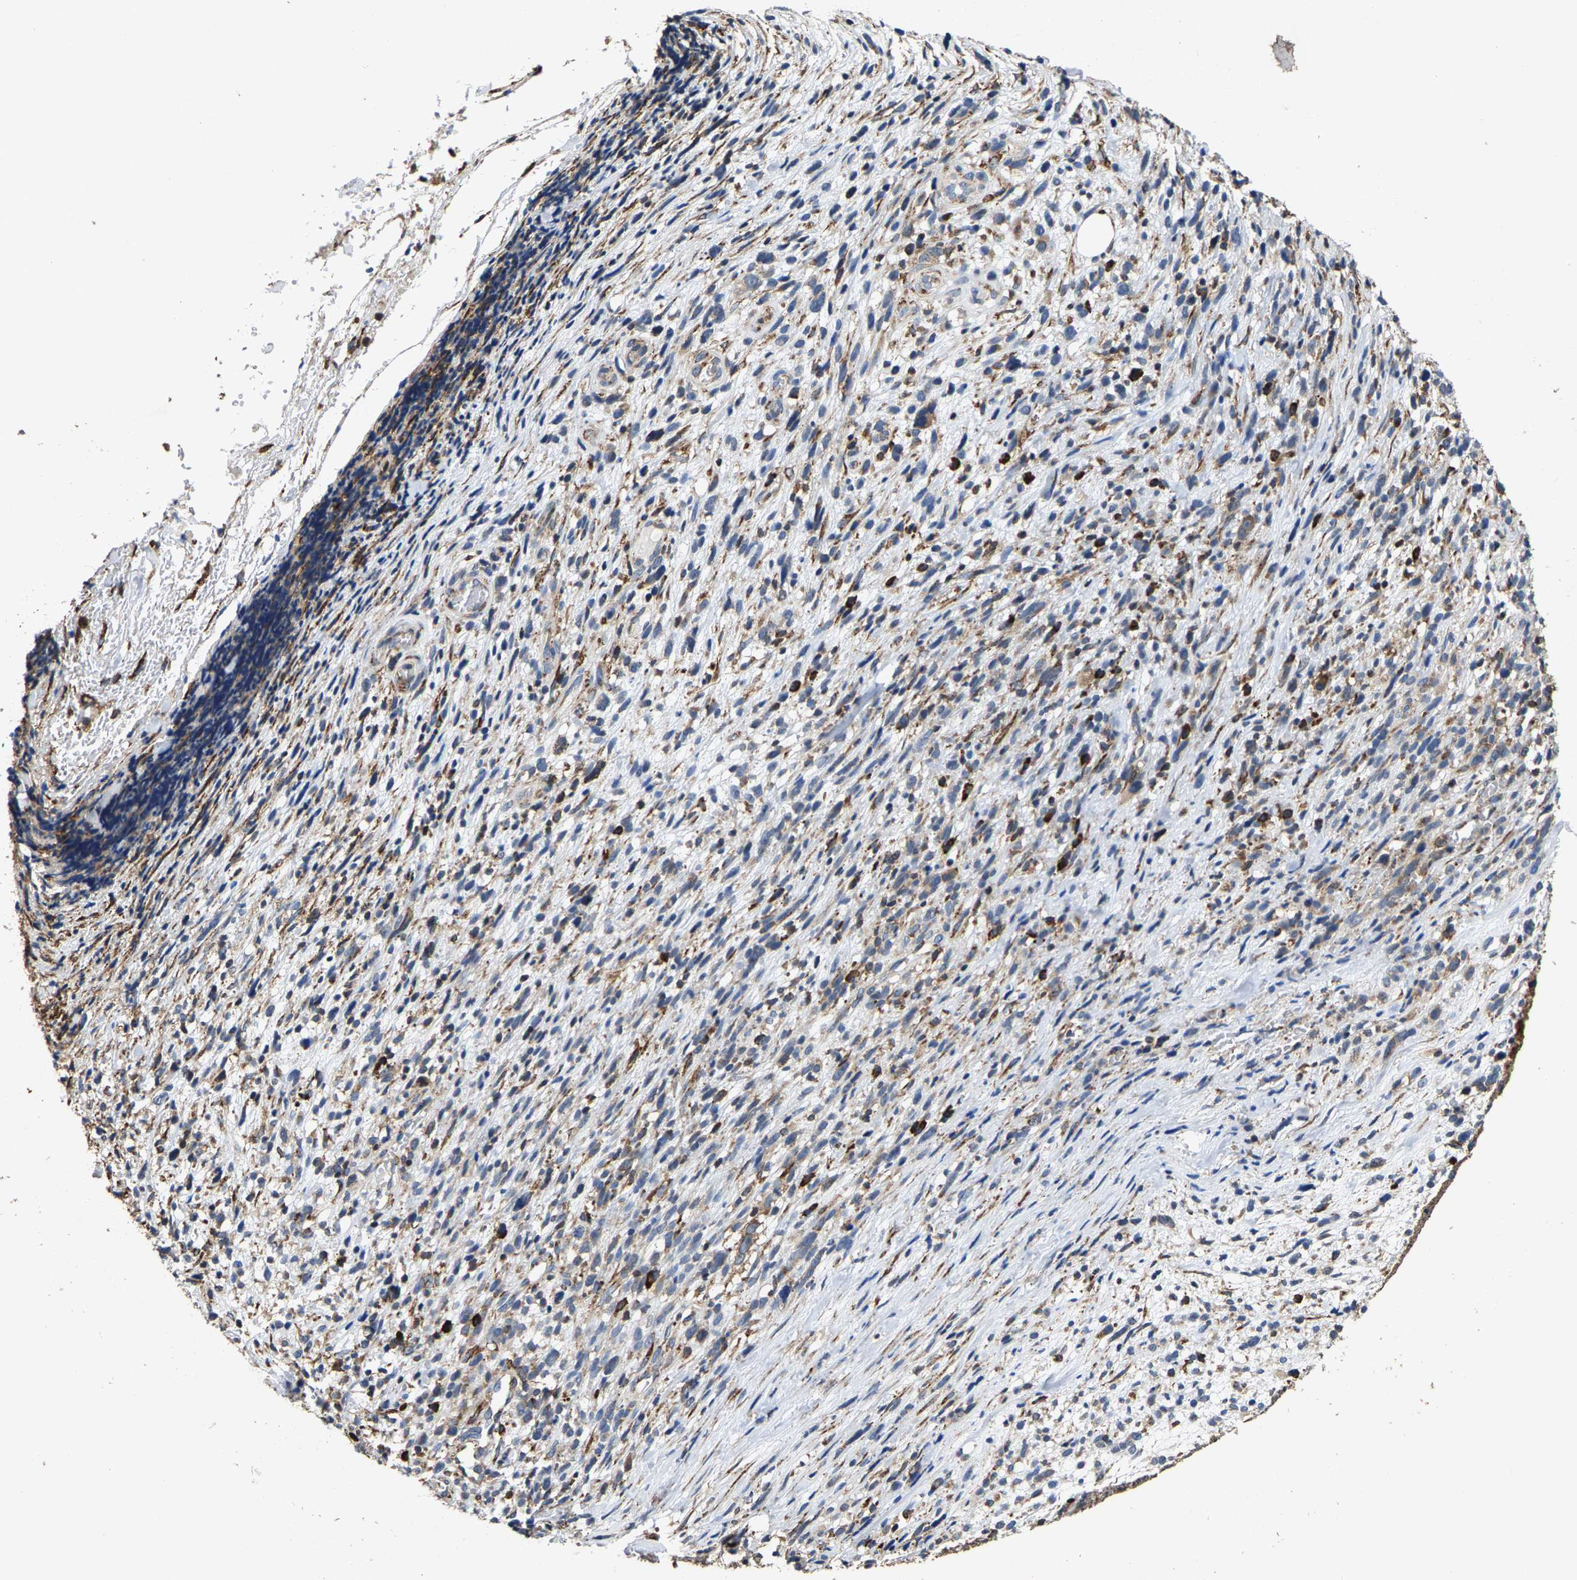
{"staining": {"intensity": "weak", "quantity": "<25%", "location": "cytoplasmic/membranous"}, "tissue": "melanoma", "cell_type": "Tumor cells", "image_type": "cancer", "snomed": [{"axis": "morphology", "description": "Malignant melanoma, NOS"}, {"axis": "topography", "description": "Skin"}], "caption": "Histopathology image shows no significant protein staining in tumor cells of melanoma. (Stains: DAB IHC with hematoxylin counter stain, Microscopy: brightfield microscopy at high magnification).", "gene": "FGD3", "patient": {"sex": "female", "age": 55}}